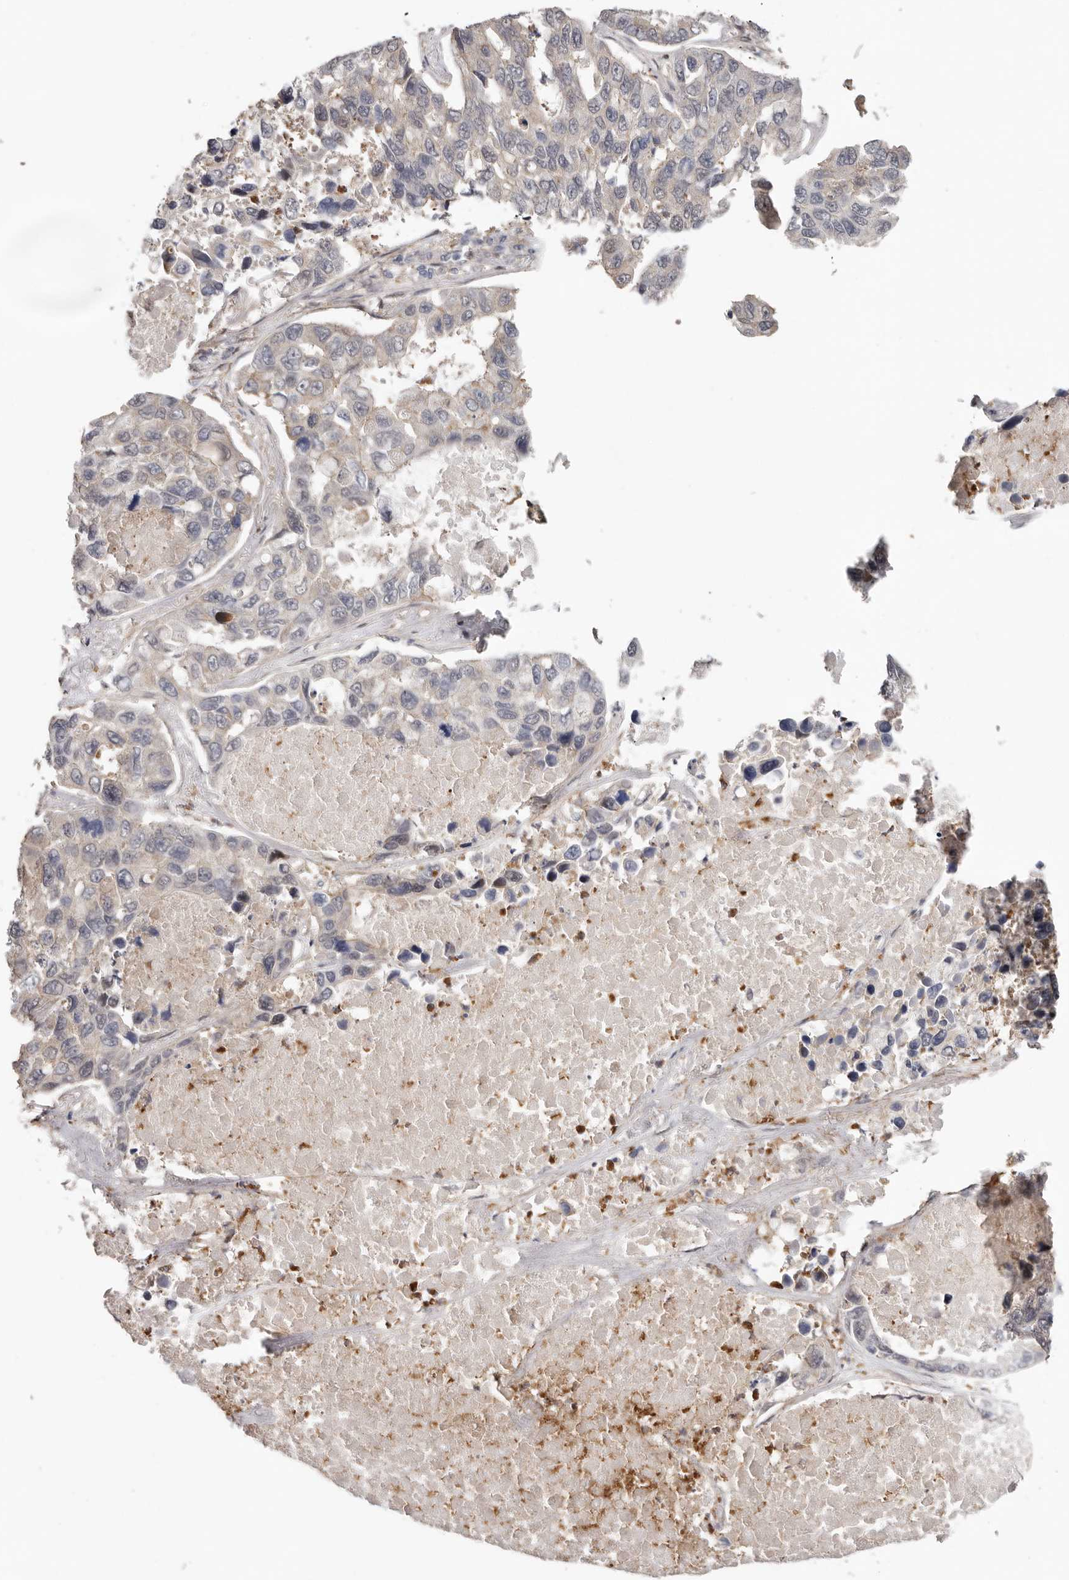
{"staining": {"intensity": "negative", "quantity": "none", "location": "none"}, "tissue": "lung cancer", "cell_type": "Tumor cells", "image_type": "cancer", "snomed": [{"axis": "morphology", "description": "Adenocarcinoma, NOS"}, {"axis": "topography", "description": "Lung"}], "caption": "Protein analysis of adenocarcinoma (lung) shows no significant expression in tumor cells. The staining was performed using DAB (3,3'-diaminobenzidine) to visualize the protein expression in brown, while the nuclei were stained in blue with hematoxylin (Magnification: 20x).", "gene": "MSRB2", "patient": {"sex": "male", "age": 64}}